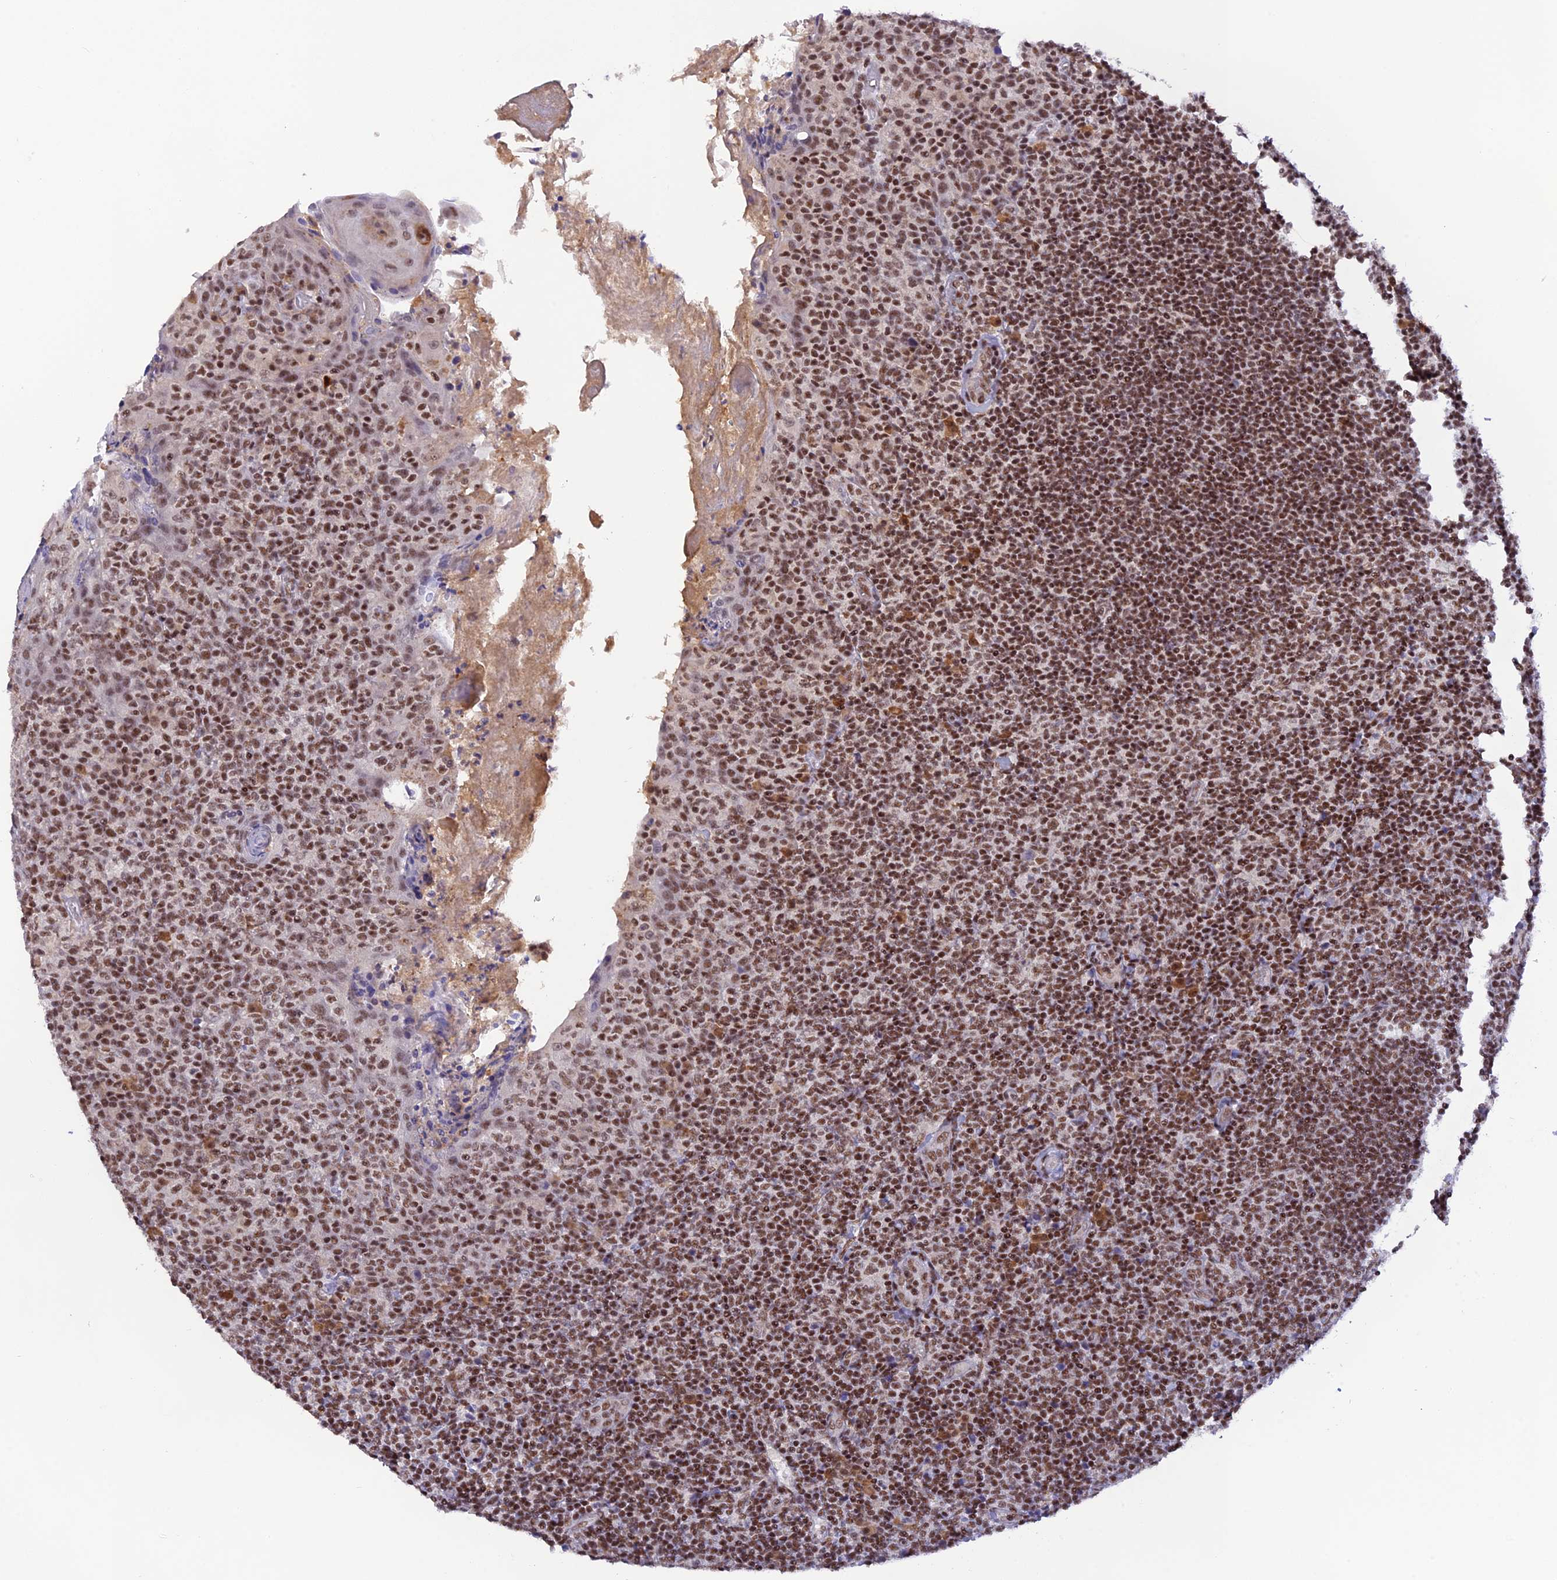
{"staining": {"intensity": "moderate", "quantity": ">75%", "location": "nuclear"}, "tissue": "tonsil", "cell_type": "Germinal center cells", "image_type": "normal", "snomed": [{"axis": "morphology", "description": "Normal tissue, NOS"}, {"axis": "topography", "description": "Tonsil"}], "caption": "Moderate nuclear positivity for a protein is identified in approximately >75% of germinal center cells of unremarkable tonsil using immunohistochemistry.", "gene": "THAP11", "patient": {"sex": "female", "age": 10}}